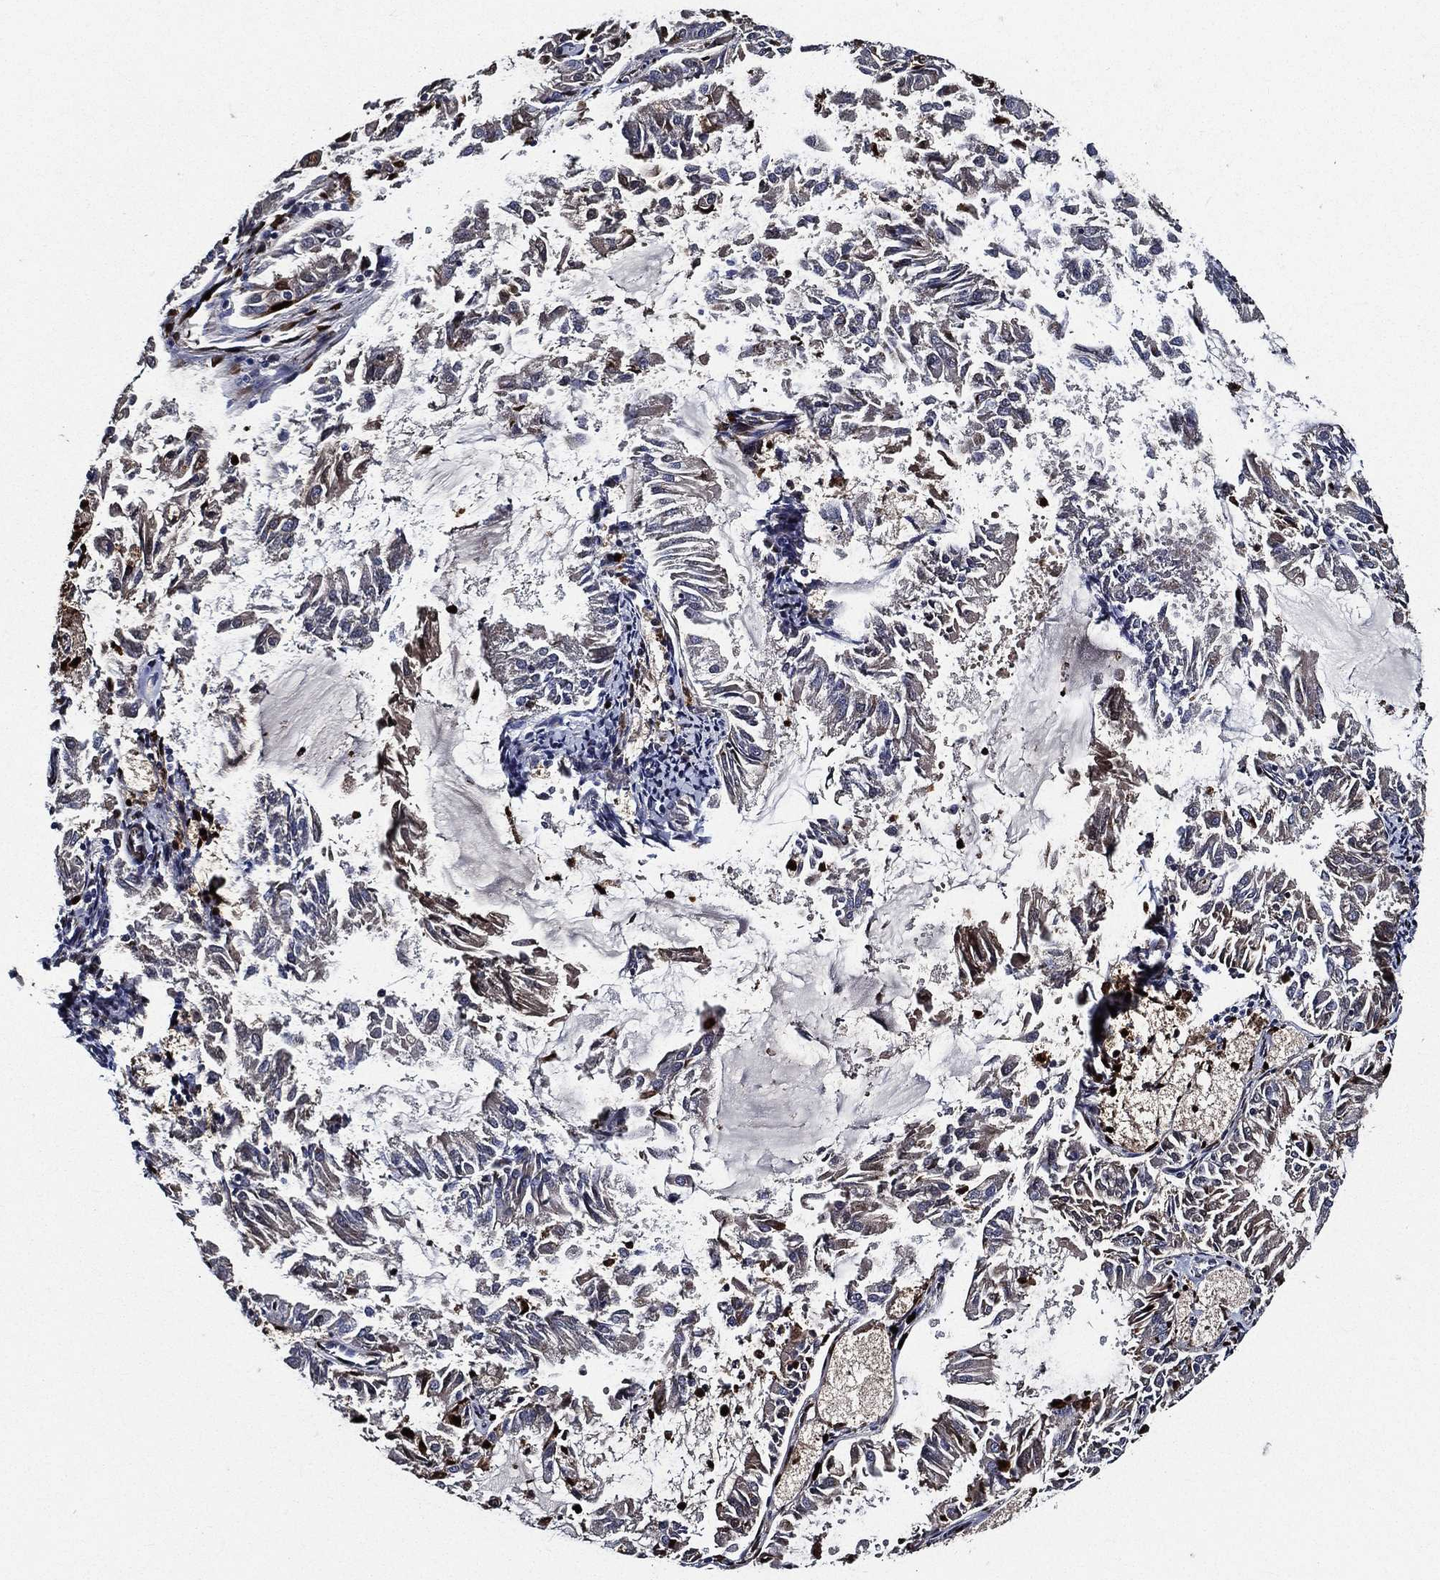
{"staining": {"intensity": "negative", "quantity": "none", "location": "none"}, "tissue": "endometrial cancer", "cell_type": "Tumor cells", "image_type": "cancer", "snomed": [{"axis": "morphology", "description": "Adenocarcinoma, NOS"}, {"axis": "topography", "description": "Endometrium"}], "caption": "Tumor cells show no significant protein staining in endometrial cancer.", "gene": "KIF20B", "patient": {"sex": "female", "age": 57}}